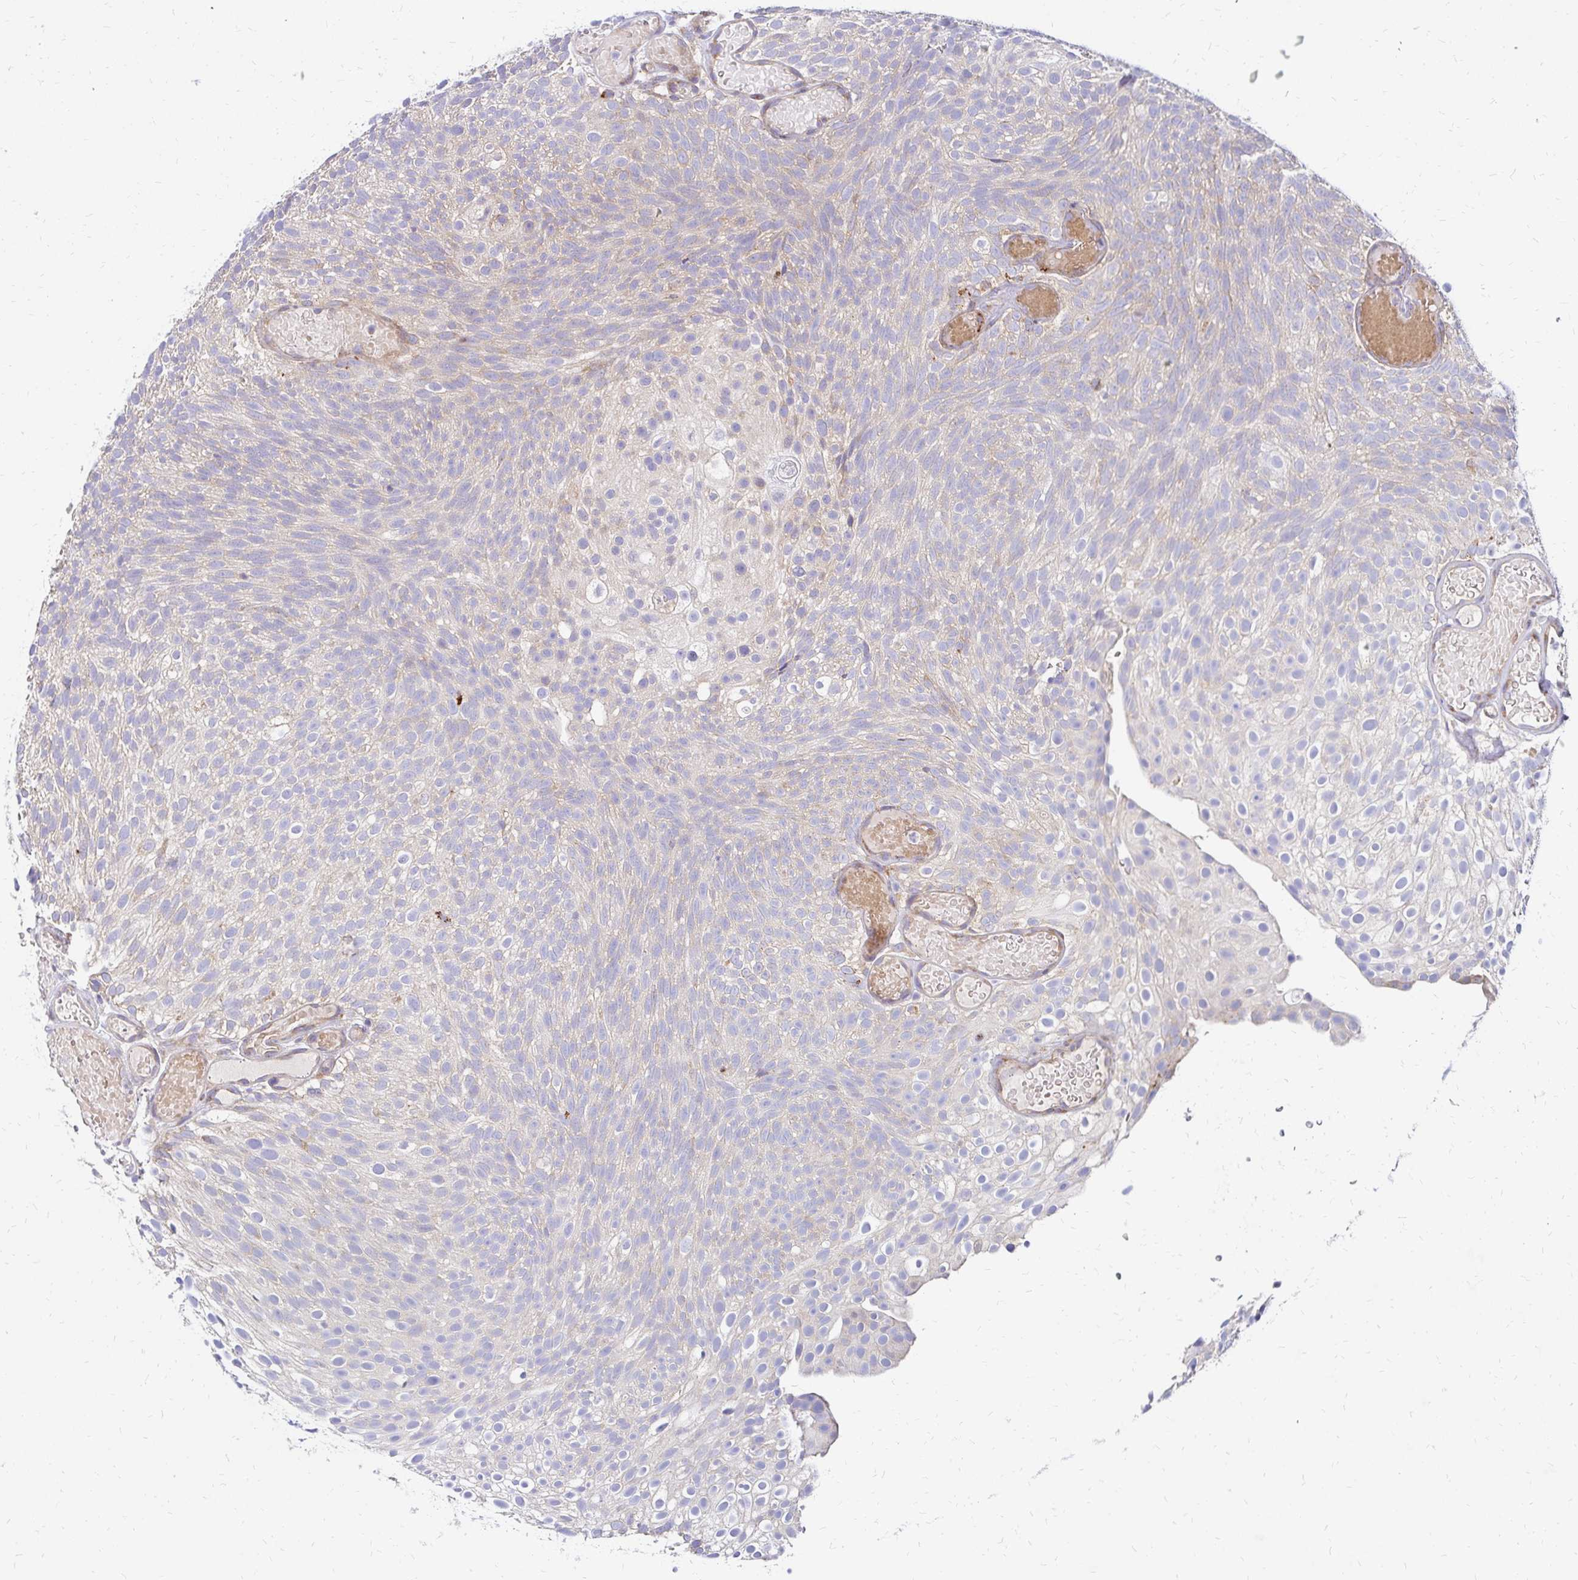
{"staining": {"intensity": "weak", "quantity": "<25%", "location": "cytoplasmic/membranous"}, "tissue": "urothelial cancer", "cell_type": "Tumor cells", "image_type": "cancer", "snomed": [{"axis": "morphology", "description": "Urothelial carcinoma, Low grade"}, {"axis": "topography", "description": "Urinary bladder"}], "caption": "IHC of human urothelial cancer reveals no positivity in tumor cells.", "gene": "IDUA", "patient": {"sex": "male", "age": 78}}